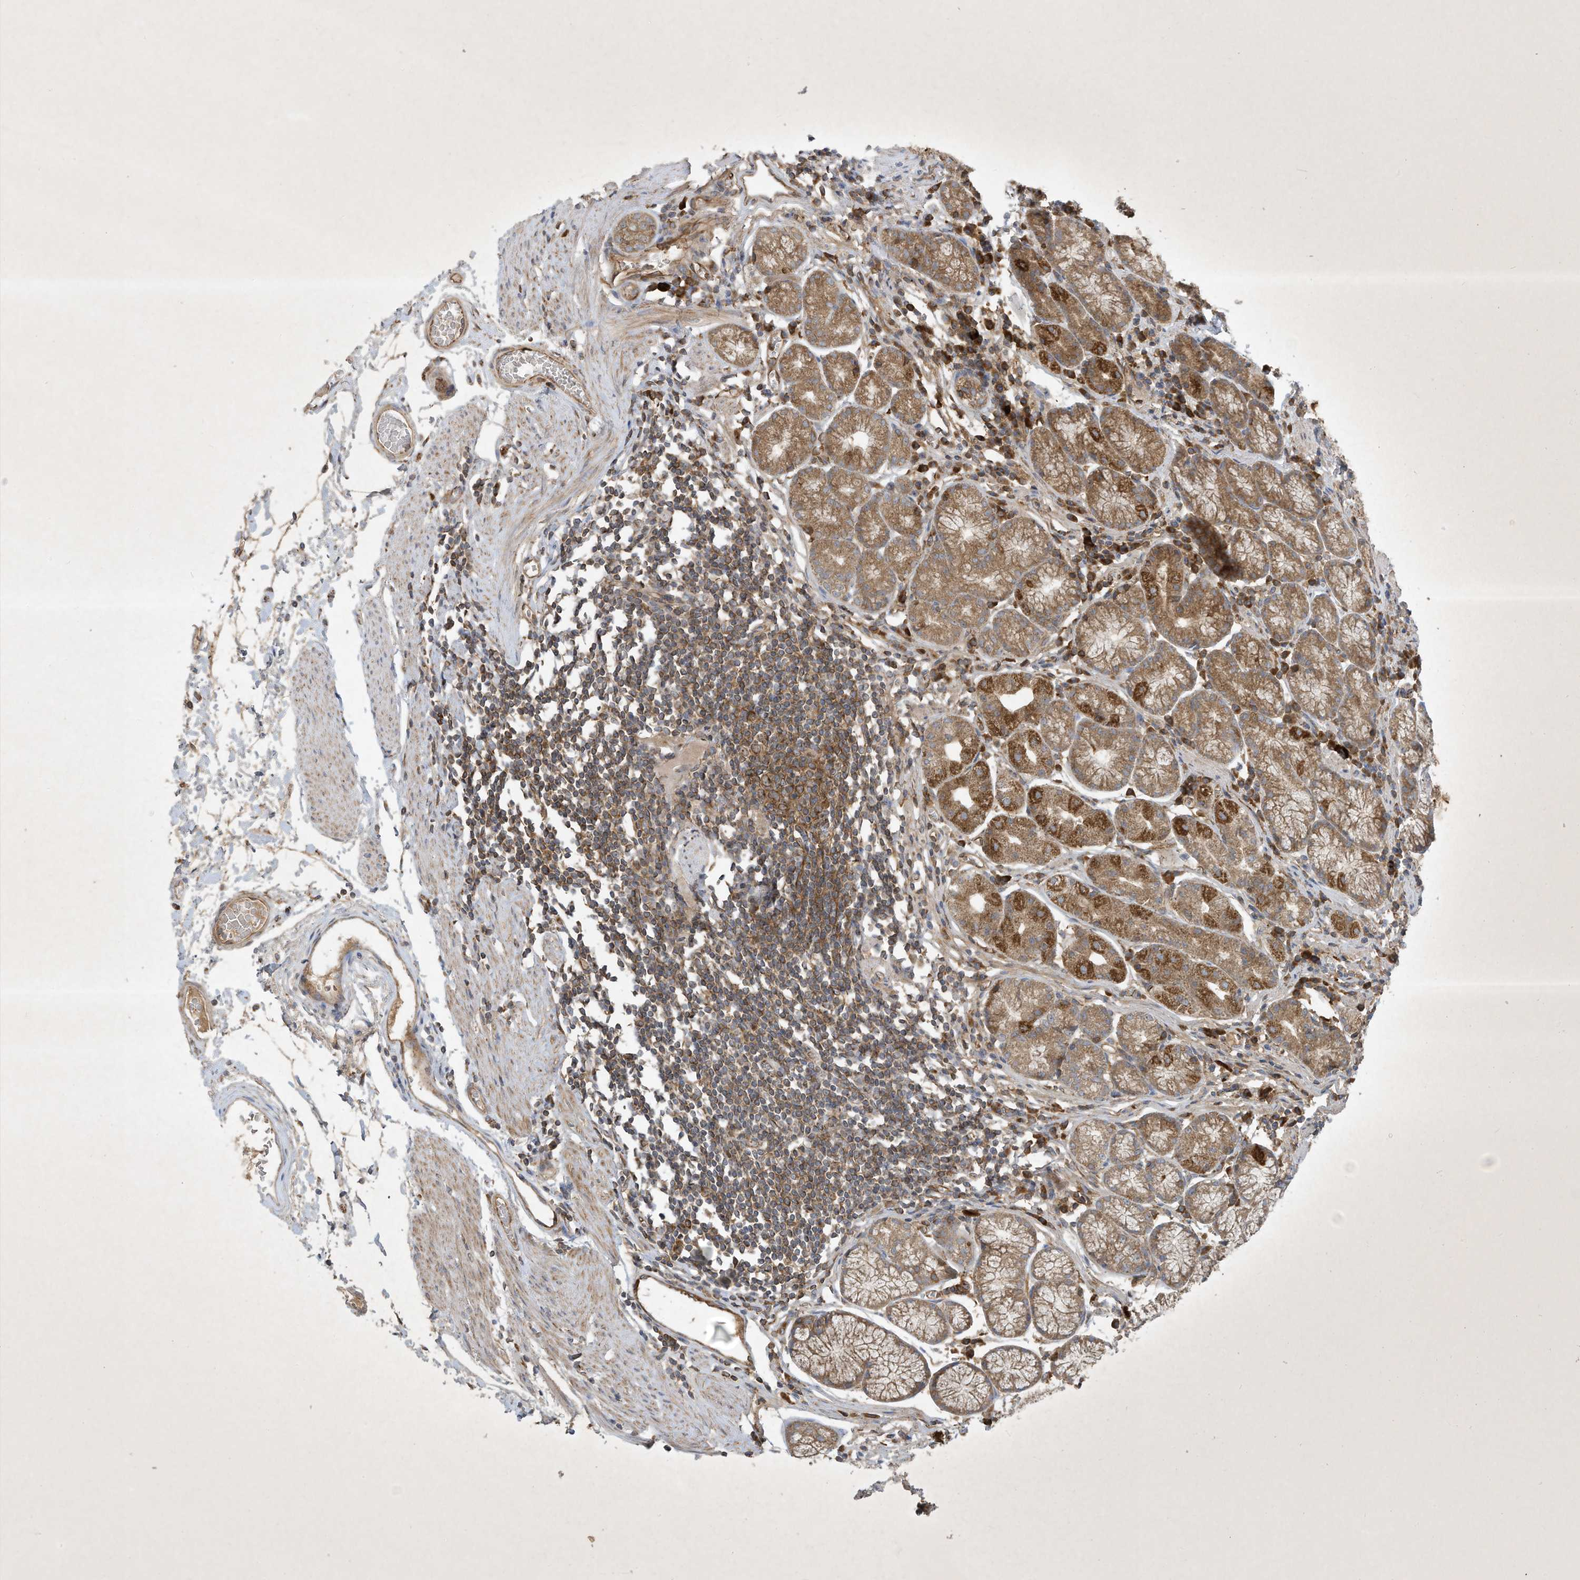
{"staining": {"intensity": "moderate", "quantity": ">75%", "location": "cytoplasmic/membranous"}, "tissue": "stomach", "cell_type": "Glandular cells", "image_type": "normal", "snomed": [{"axis": "morphology", "description": "Normal tissue, NOS"}, {"axis": "topography", "description": "Stomach"}], "caption": "Protein staining shows moderate cytoplasmic/membranous positivity in approximately >75% of glandular cells in normal stomach. (DAB = brown stain, brightfield microscopy at high magnification).", "gene": "SYNJ2", "patient": {"sex": "male", "age": 55}}